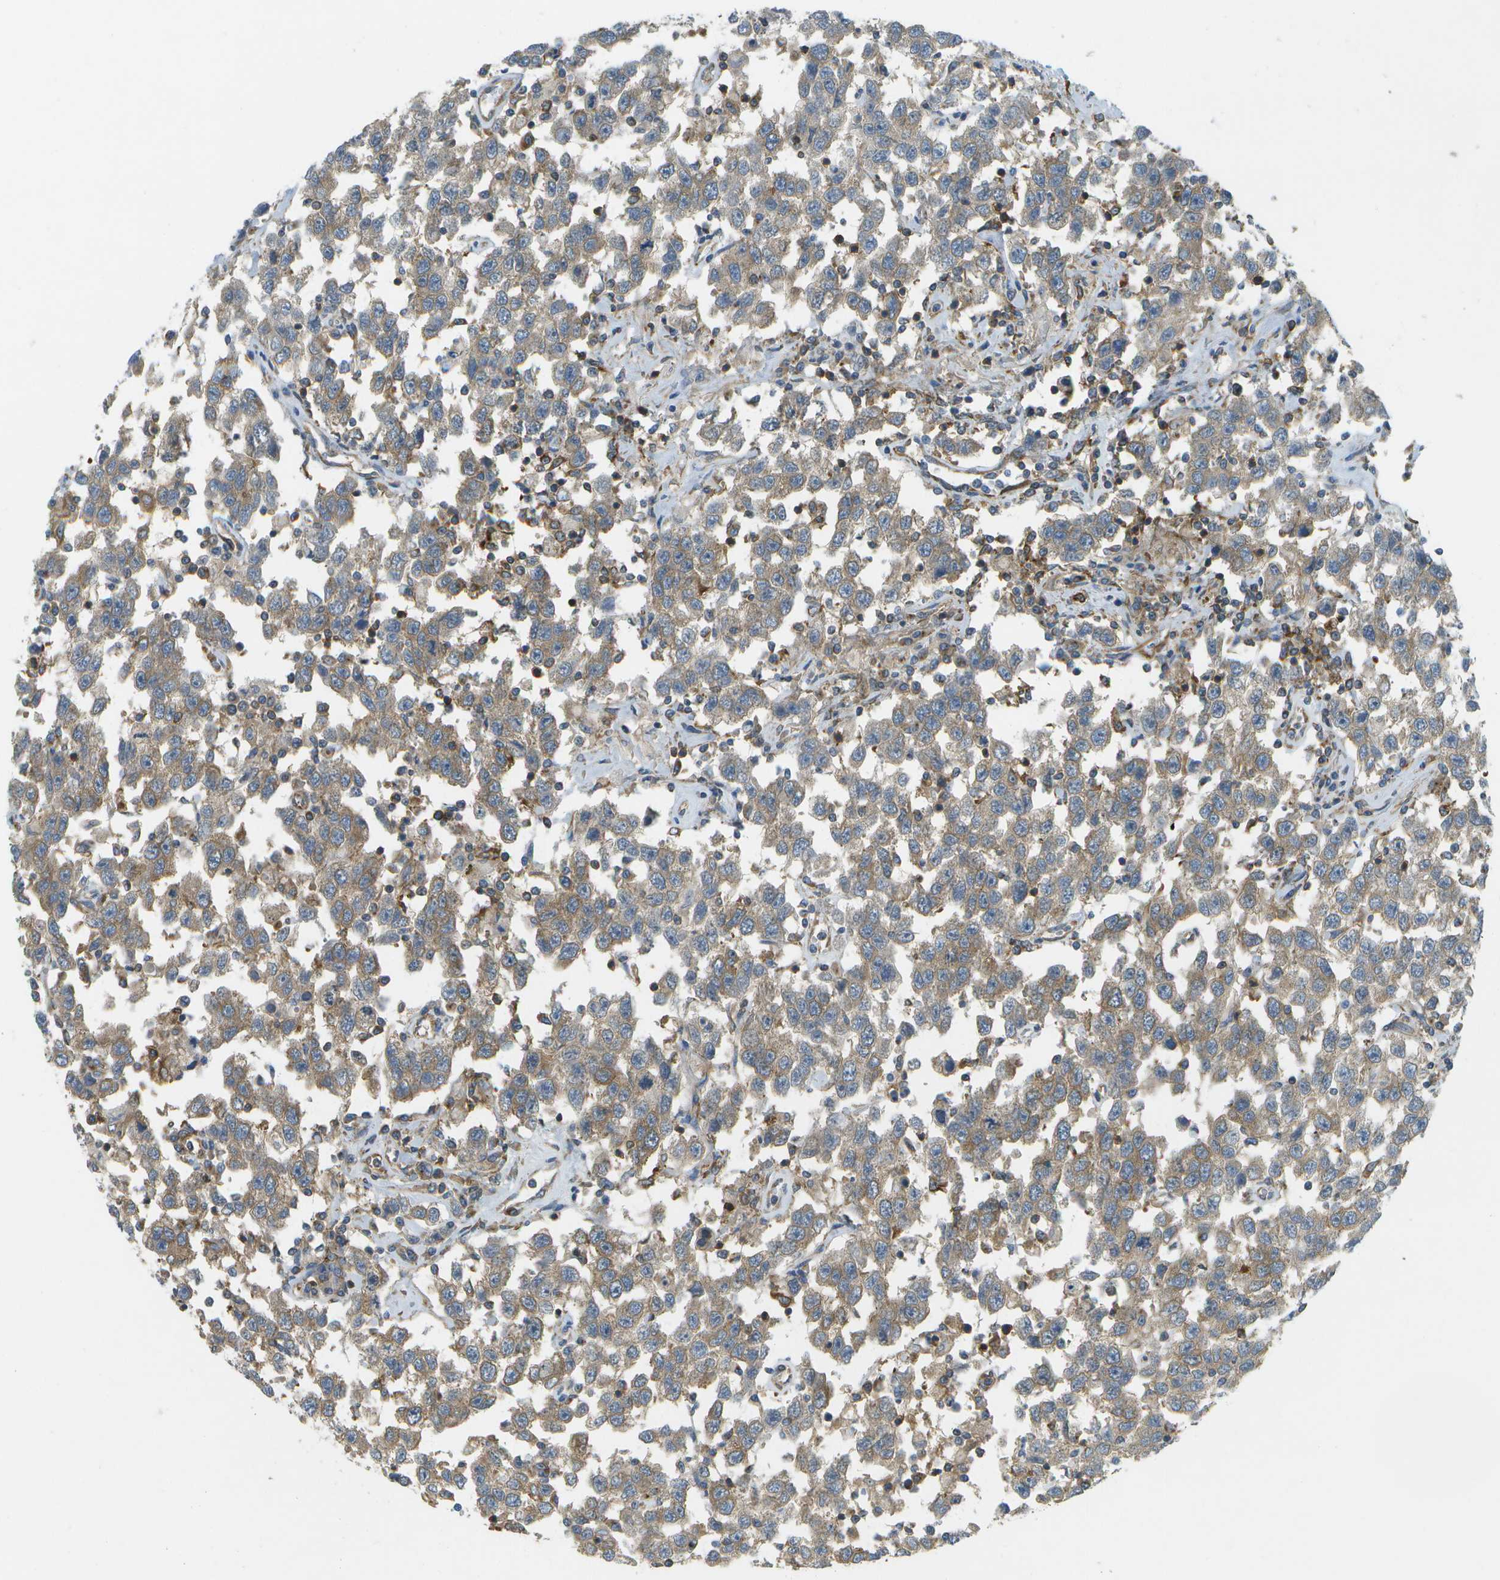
{"staining": {"intensity": "weak", "quantity": ">75%", "location": "cytoplasmic/membranous"}, "tissue": "testis cancer", "cell_type": "Tumor cells", "image_type": "cancer", "snomed": [{"axis": "morphology", "description": "Seminoma, NOS"}, {"axis": "topography", "description": "Testis"}], "caption": "Protein expression analysis of testis seminoma displays weak cytoplasmic/membranous staining in approximately >75% of tumor cells. The staining was performed using DAB, with brown indicating positive protein expression. Nuclei are stained blue with hematoxylin.", "gene": "WNK2", "patient": {"sex": "male", "age": 41}}